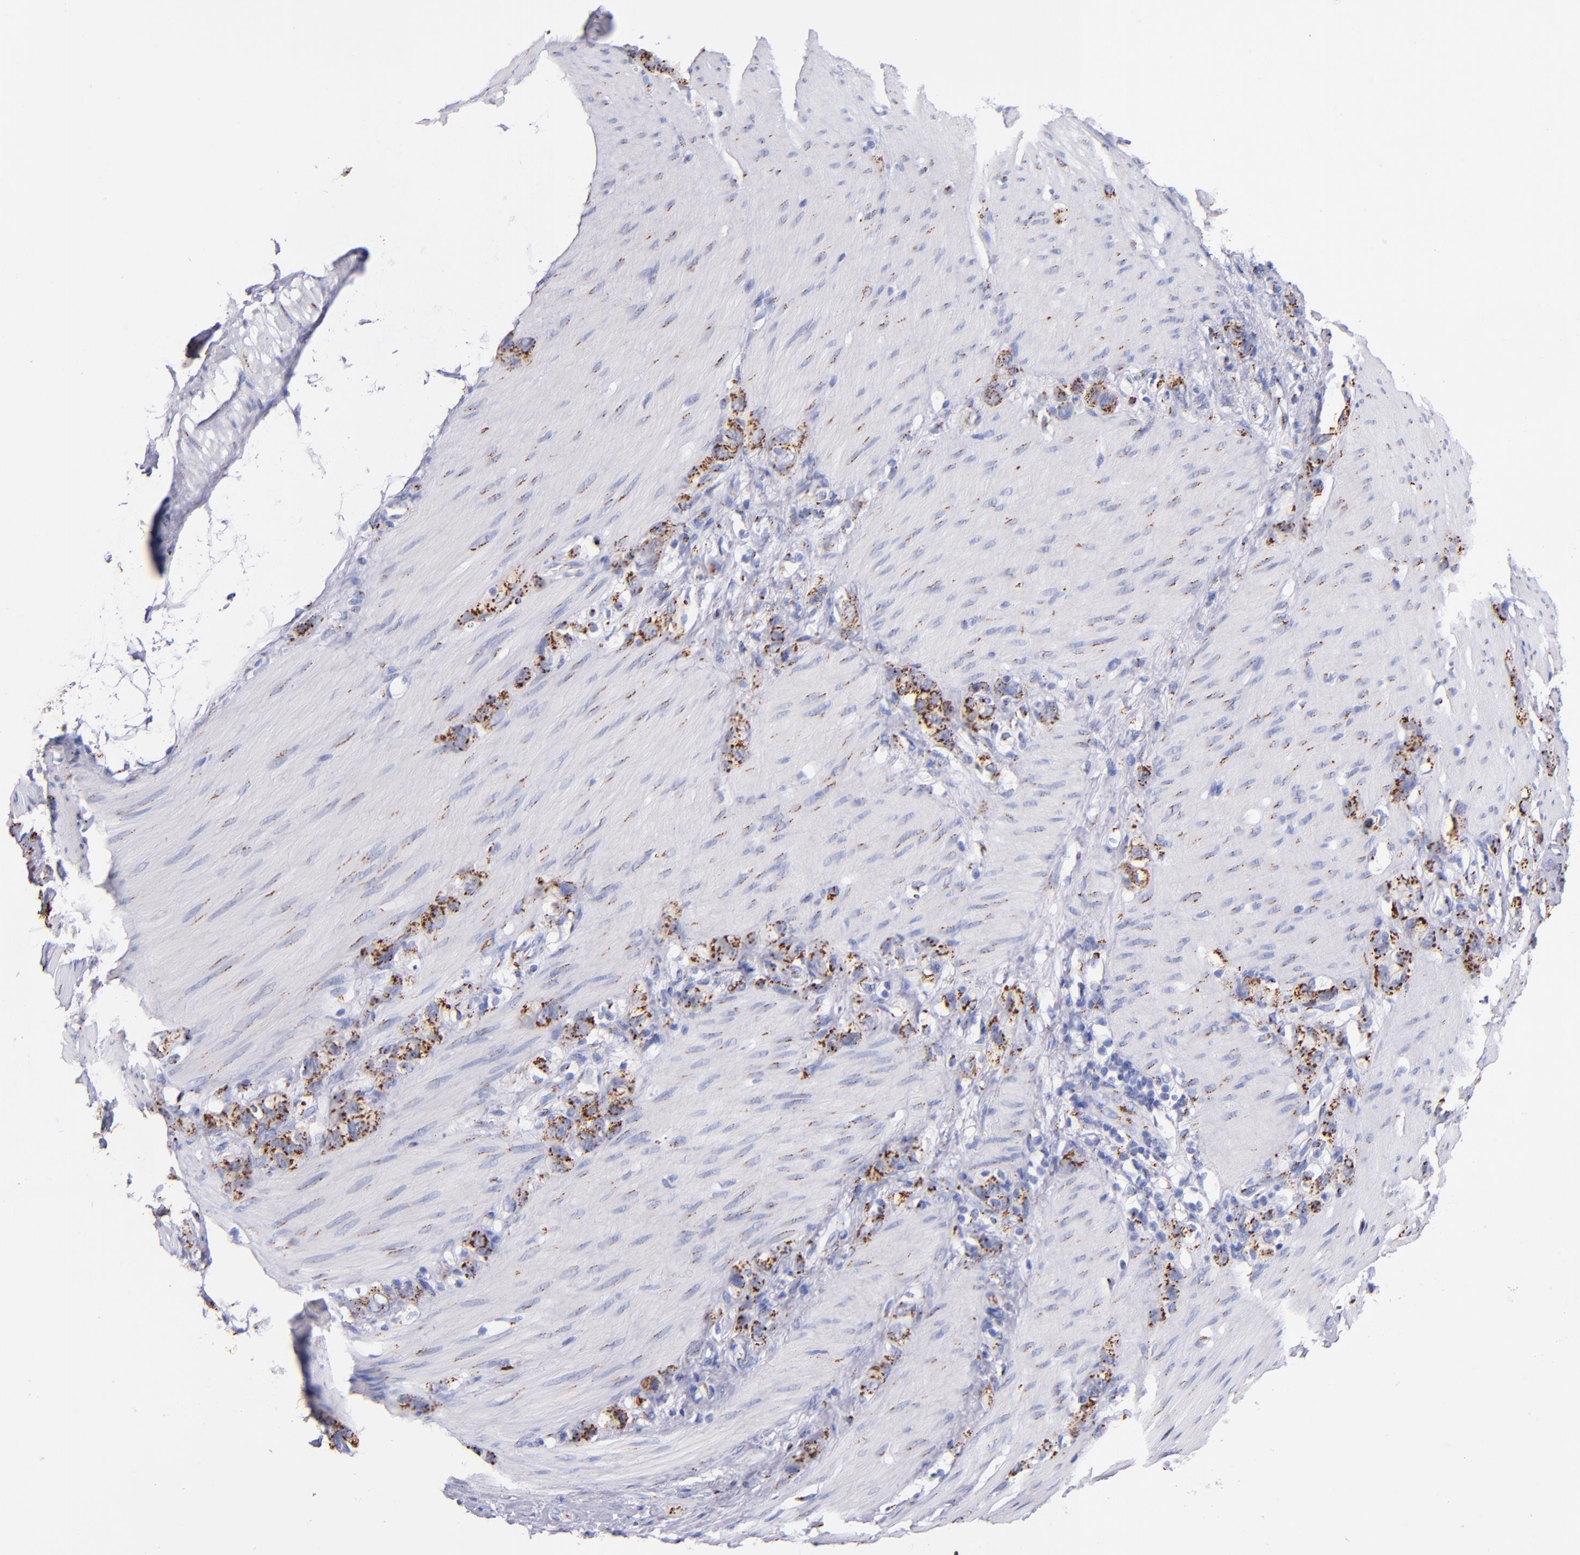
{"staining": {"intensity": "moderate", "quantity": ">75%", "location": "cytoplasmic/membranous"}, "tissue": "stomach cancer", "cell_type": "Tumor cells", "image_type": "cancer", "snomed": [{"axis": "morphology", "description": "Normal tissue, NOS"}, {"axis": "morphology", "description": "Adenocarcinoma, NOS"}, {"axis": "morphology", "description": "Adenocarcinoma, High grade"}, {"axis": "topography", "description": "Stomach, upper"}, {"axis": "topography", "description": "Stomach"}], "caption": "Immunohistochemistry of stomach adenocarcinoma exhibits medium levels of moderate cytoplasmic/membranous staining in approximately >75% of tumor cells. (DAB (3,3'-diaminobenzidine) IHC, brown staining for protein, blue staining for nuclei).", "gene": "GOLIM4", "patient": {"sex": "female", "age": 65}}